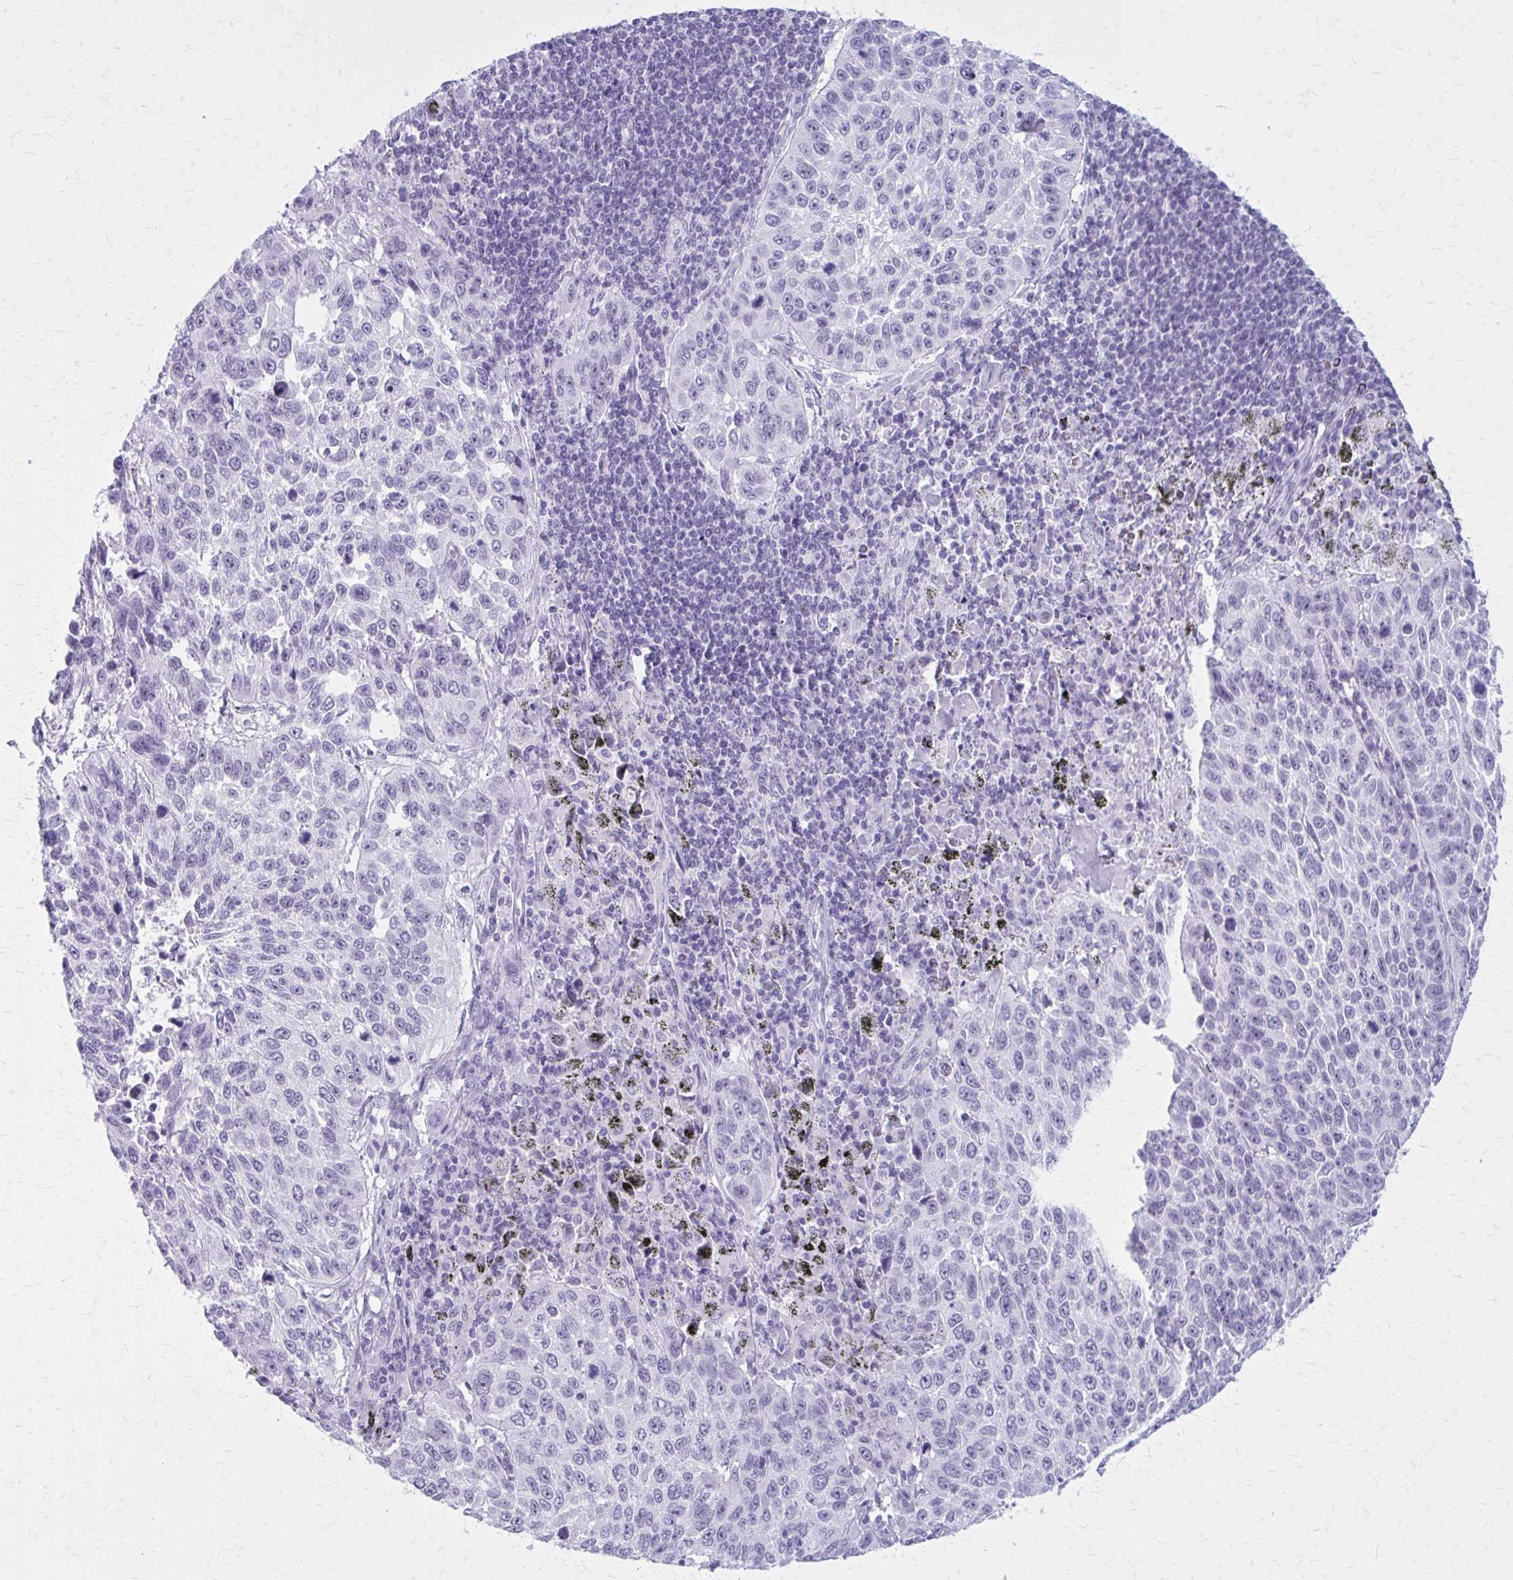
{"staining": {"intensity": "negative", "quantity": "none", "location": "none"}, "tissue": "lung cancer", "cell_type": "Tumor cells", "image_type": "cancer", "snomed": [{"axis": "morphology", "description": "Squamous cell carcinoma, NOS"}, {"axis": "topography", "description": "Lung"}], "caption": "This is an immunohistochemistry (IHC) photomicrograph of lung cancer (squamous cell carcinoma). There is no expression in tumor cells.", "gene": "GAD1", "patient": {"sex": "male", "age": 62}}